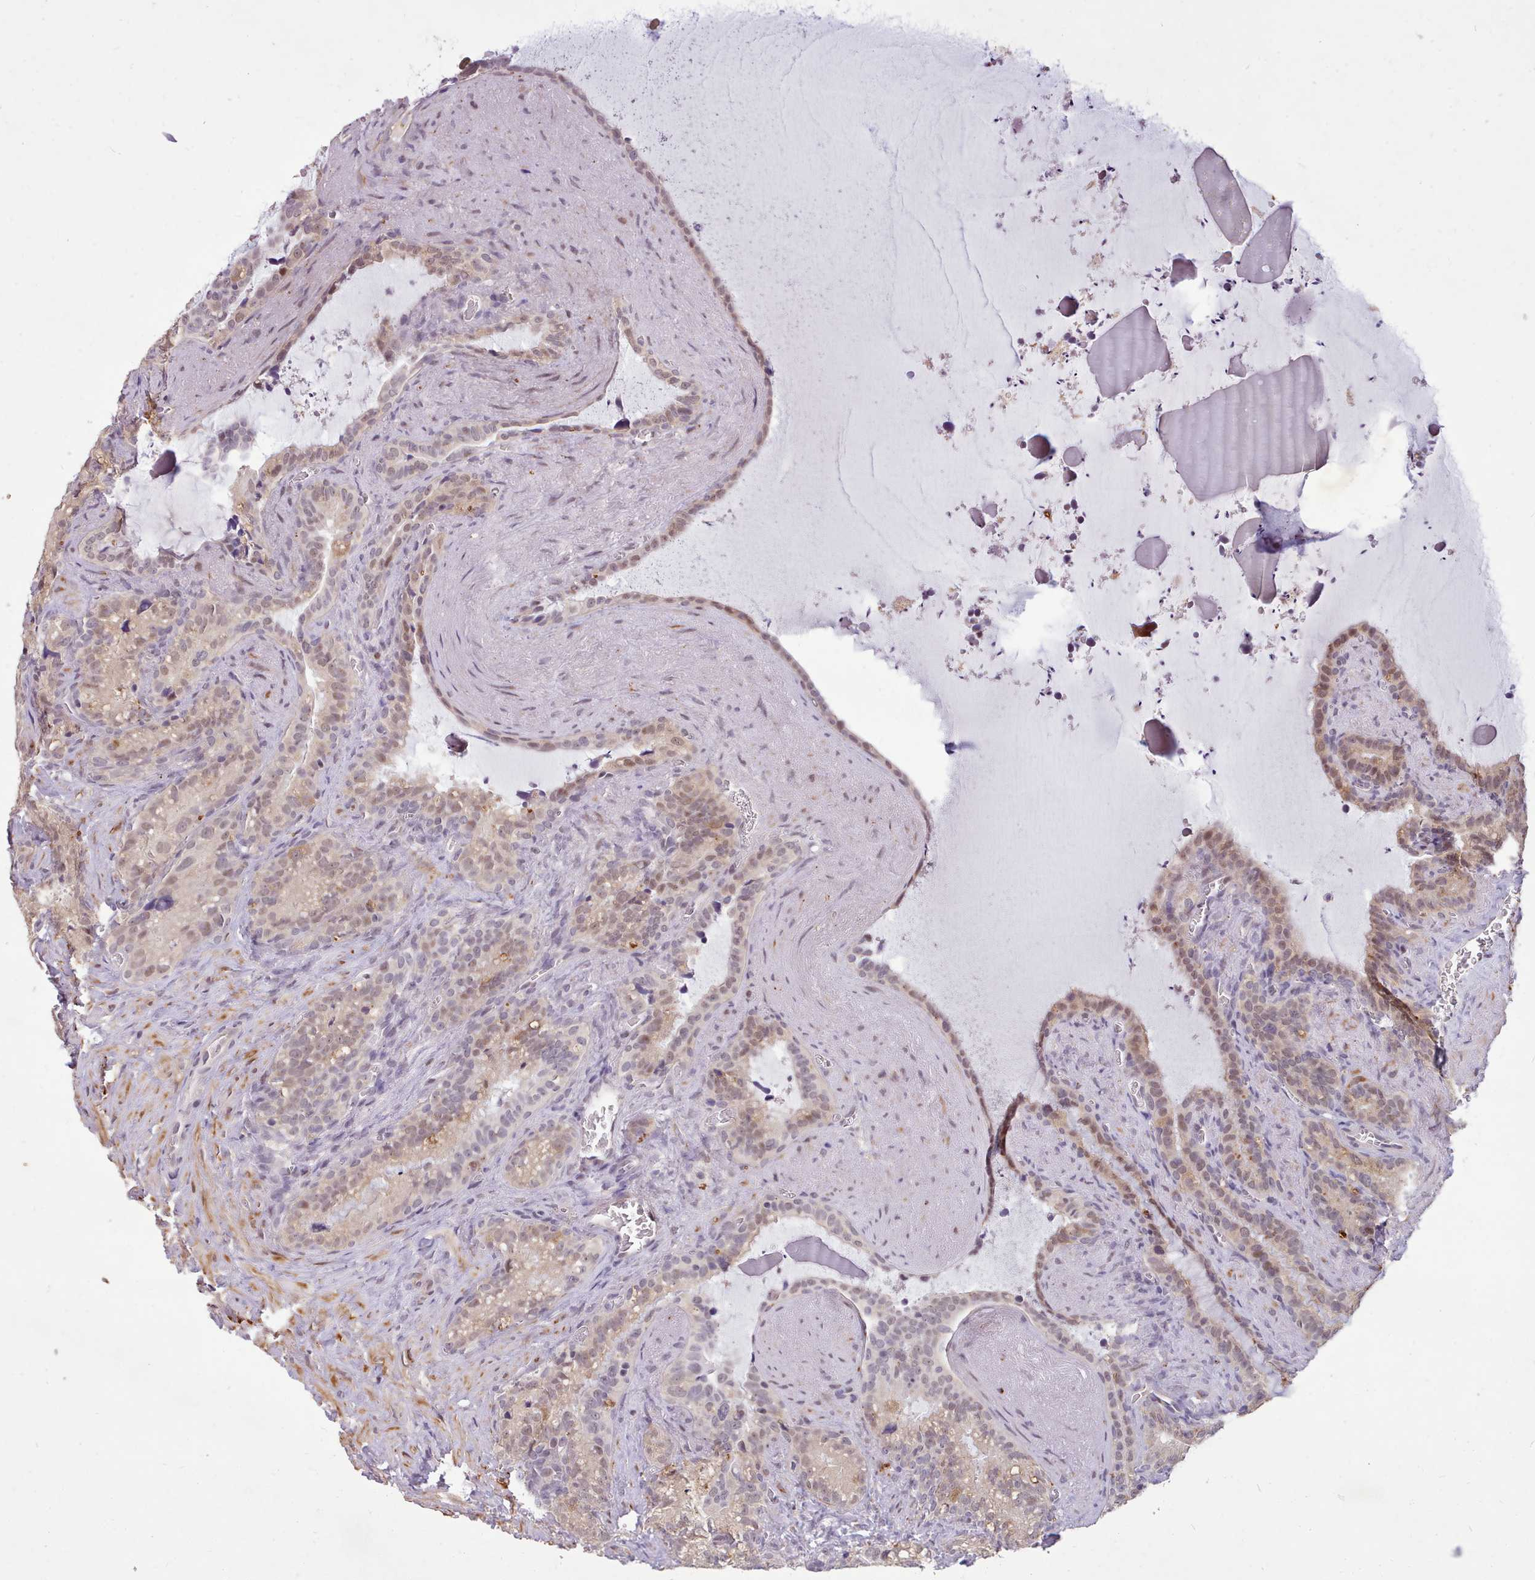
{"staining": {"intensity": "weak", "quantity": "25%-75%", "location": "cytoplasmic/membranous,nuclear"}, "tissue": "seminal vesicle", "cell_type": "Glandular cells", "image_type": "normal", "snomed": [{"axis": "morphology", "description": "Normal tissue, NOS"}, {"axis": "topography", "description": "Prostate"}, {"axis": "topography", "description": "Seminal veicle"}], "caption": "Weak cytoplasmic/membranous,nuclear protein positivity is identified in approximately 25%-75% of glandular cells in seminal vesicle. The protein of interest is stained brown, and the nuclei are stained in blue (DAB (3,3'-diaminobenzidine) IHC with brightfield microscopy, high magnification).", "gene": "ZNF607", "patient": {"sex": "male", "age": 58}}